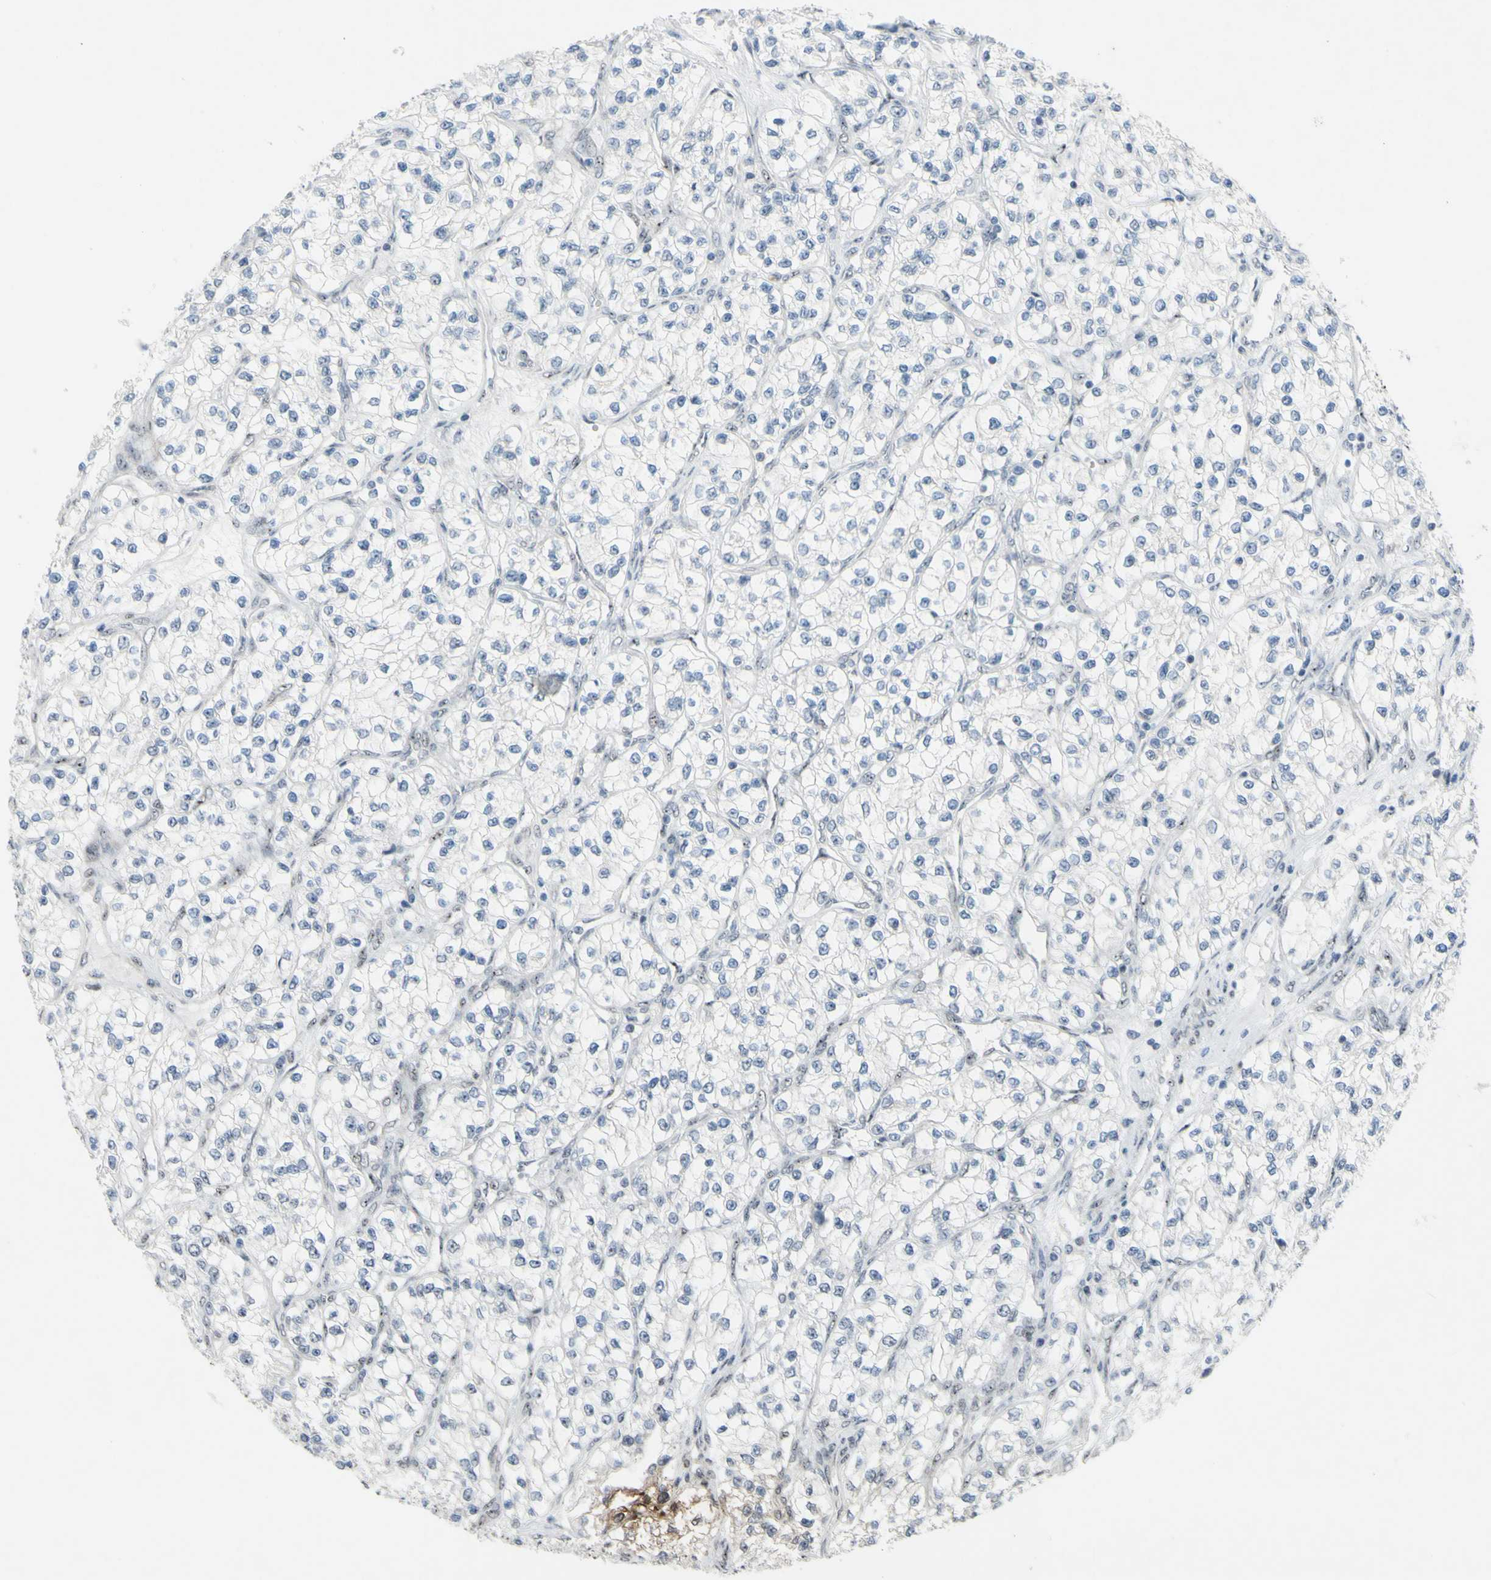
{"staining": {"intensity": "negative", "quantity": "none", "location": "none"}, "tissue": "renal cancer", "cell_type": "Tumor cells", "image_type": "cancer", "snomed": [{"axis": "morphology", "description": "Adenocarcinoma, NOS"}, {"axis": "topography", "description": "Kidney"}], "caption": "Protein analysis of renal cancer shows no significant positivity in tumor cells.", "gene": "POLR1A", "patient": {"sex": "female", "age": 57}}